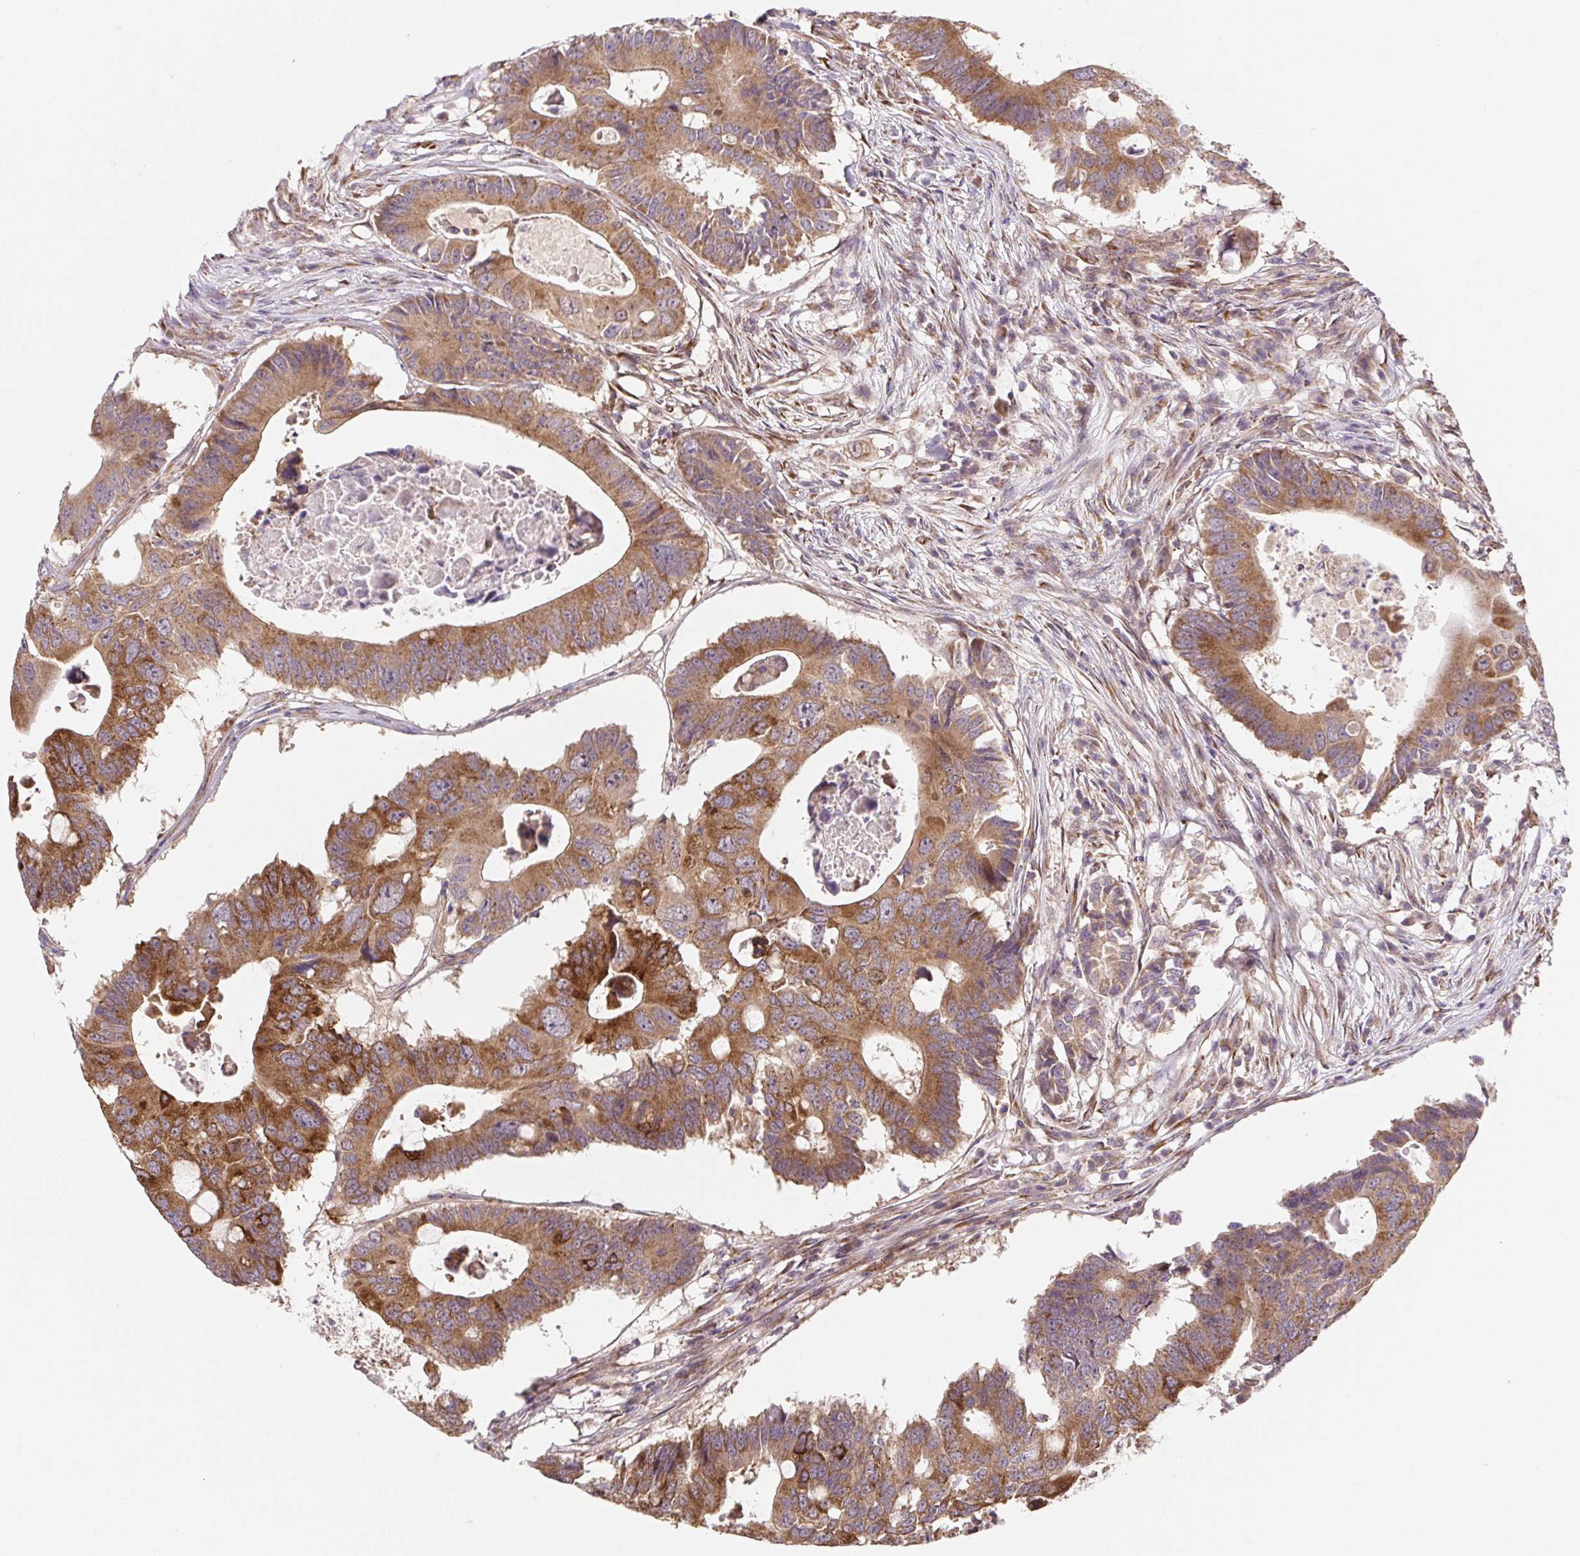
{"staining": {"intensity": "moderate", "quantity": ">75%", "location": "cytoplasmic/membranous"}, "tissue": "colorectal cancer", "cell_type": "Tumor cells", "image_type": "cancer", "snomed": [{"axis": "morphology", "description": "Adenocarcinoma, NOS"}, {"axis": "topography", "description": "Colon"}], "caption": "IHC photomicrograph of human colorectal cancer (adenocarcinoma) stained for a protein (brown), which demonstrates medium levels of moderate cytoplasmic/membranous staining in about >75% of tumor cells.", "gene": "LYPD5", "patient": {"sex": "male", "age": 71}}